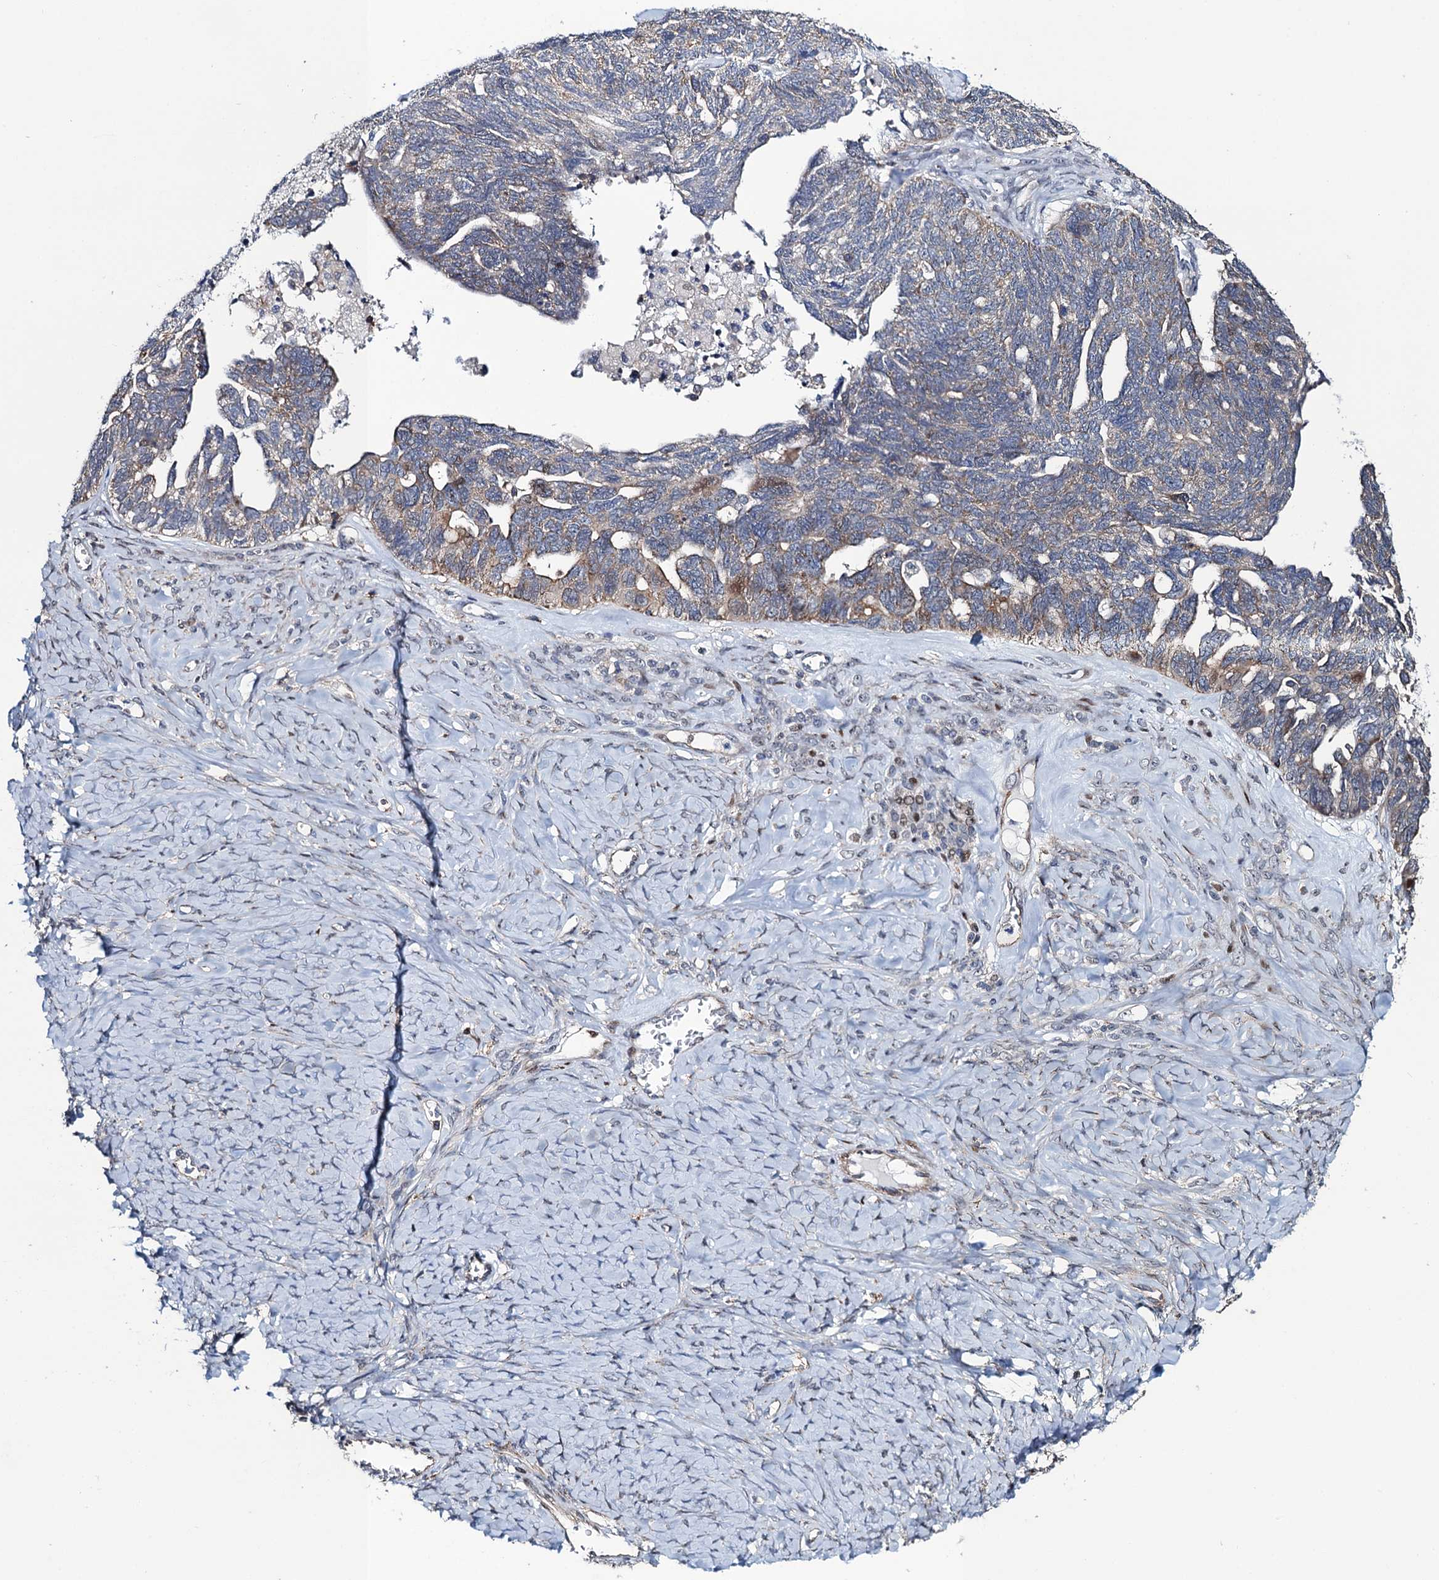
{"staining": {"intensity": "weak", "quantity": "<25%", "location": "cytoplasmic/membranous"}, "tissue": "ovarian cancer", "cell_type": "Tumor cells", "image_type": "cancer", "snomed": [{"axis": "morphology", "description": "Cystadenocarcinoma, serous, NOS"}, {"axis": "topography", "description": "Ovary"}], "caption": "Histopathology image shows no significant protein positivity in tumor cells of ovarian serous cystadenocarcinoma.", "gene": "CCDC102A", "patient": {"sex": "female", "age": 79}}